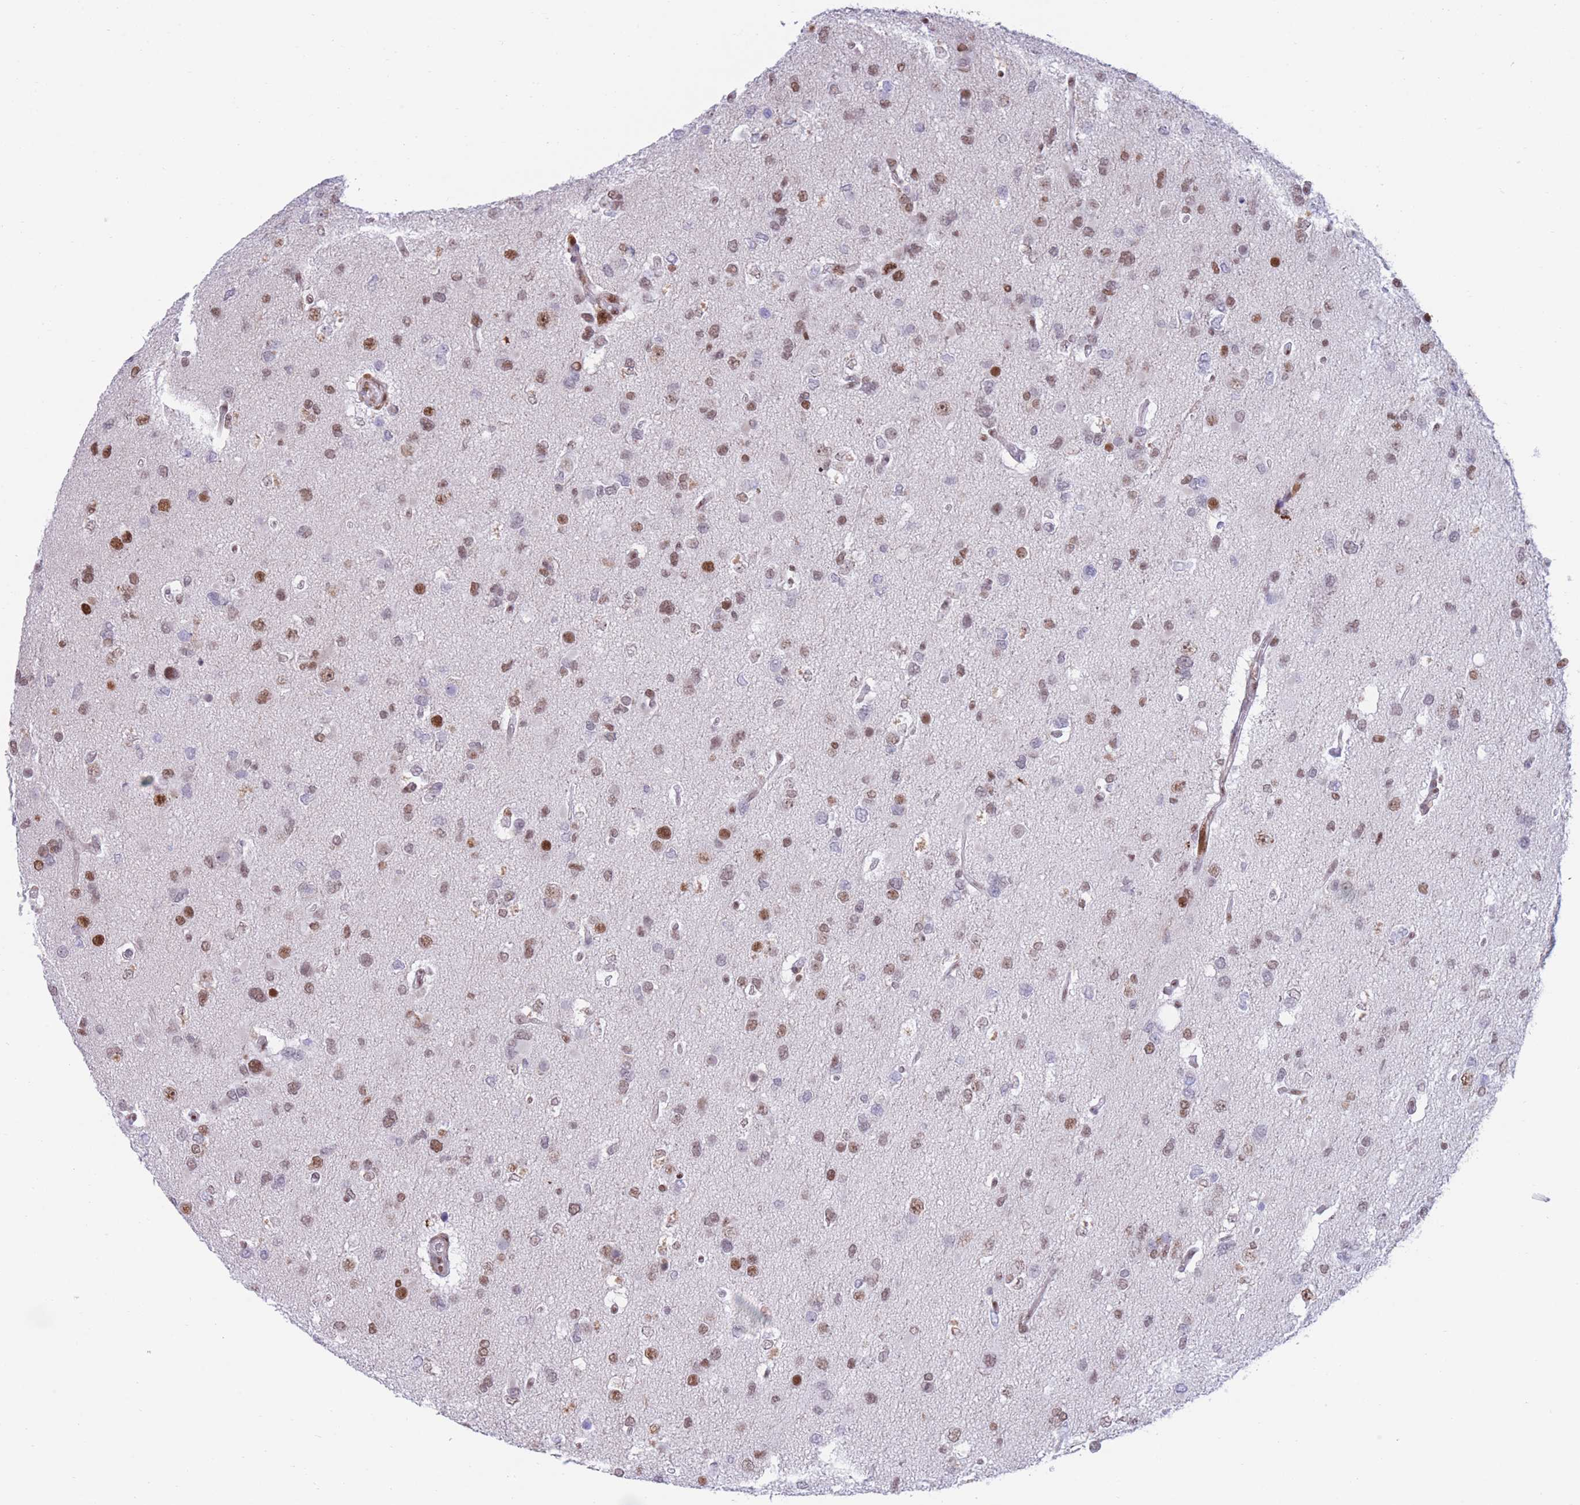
{"staining": {"intensity": "moderate", "quantity": "25%-75%", "location": "nuclear"}, "tissue": "glioma", "cell_type": "Tumor cells", "image_type": "cancer", "snomed": [{"axis": "morphology", "description": "Glioma, malignant, High grade"}, {"axis": "topography", "description": "Brain"}], "caption": "The photomicrograph exhibits a brown stain indicating the presence of a protein in the nuclear of tumor cells in glioma.", "gene": "DNAJC3", "patient": {"sex": "male", "age": 53}}